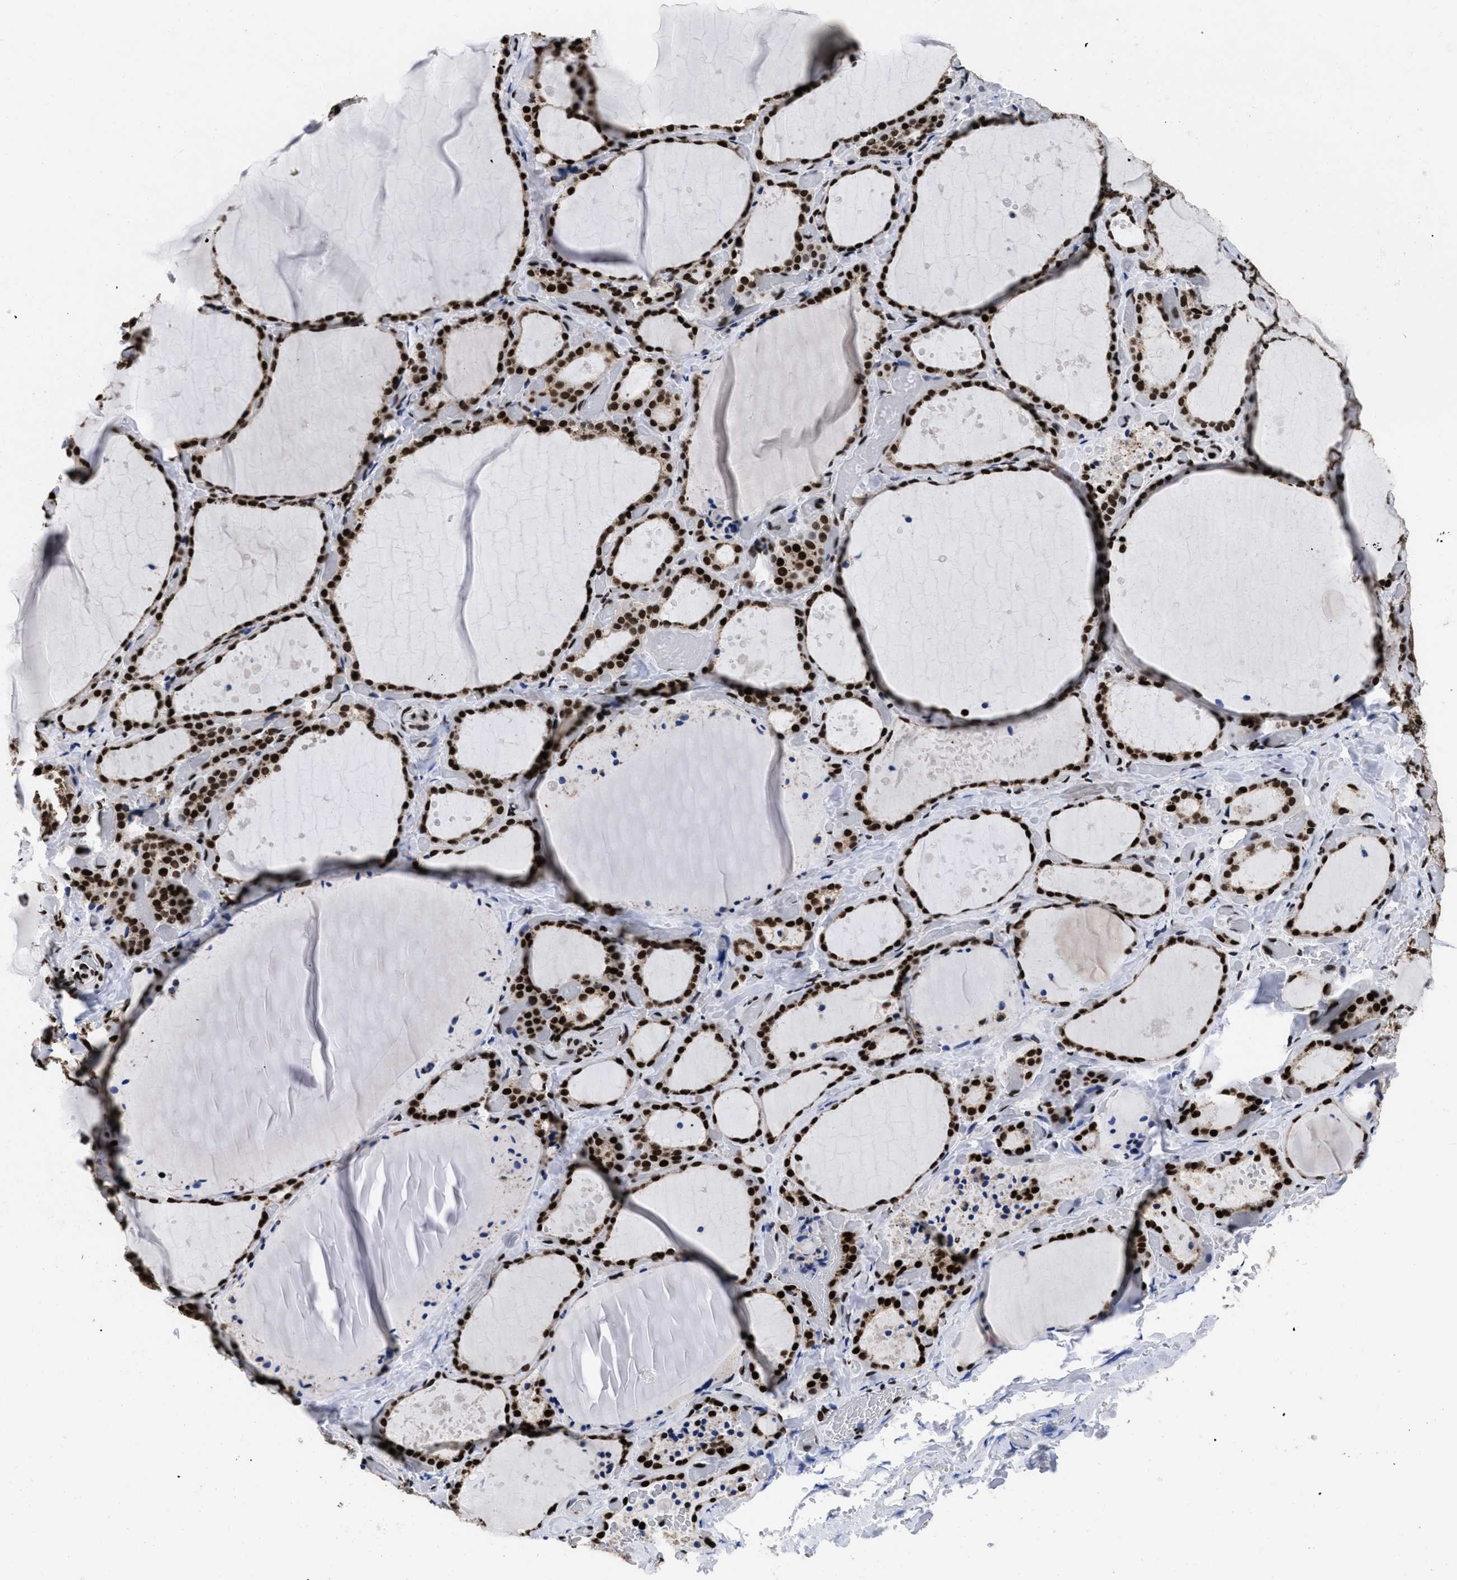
{"staining": {"intensity": "strong", "quantity": ">75%", "location": "nuclear"}, "tissue": "thyroid gland", "cell_type": "Glandular cells", "image_type": "normal", "snomed": [{"axis": "morphology", "description": "Normal tissue, NOS"}, {"axis": "topography", "description": "Thyroid gland"}], "caption": "Protein expression analysis of unremarkable thyroid gland displays strong nuclear positivity in approximately >75% of glandular cells.", "gene": "CALHM3", "patient": {"sex": "female", "age": 44}}